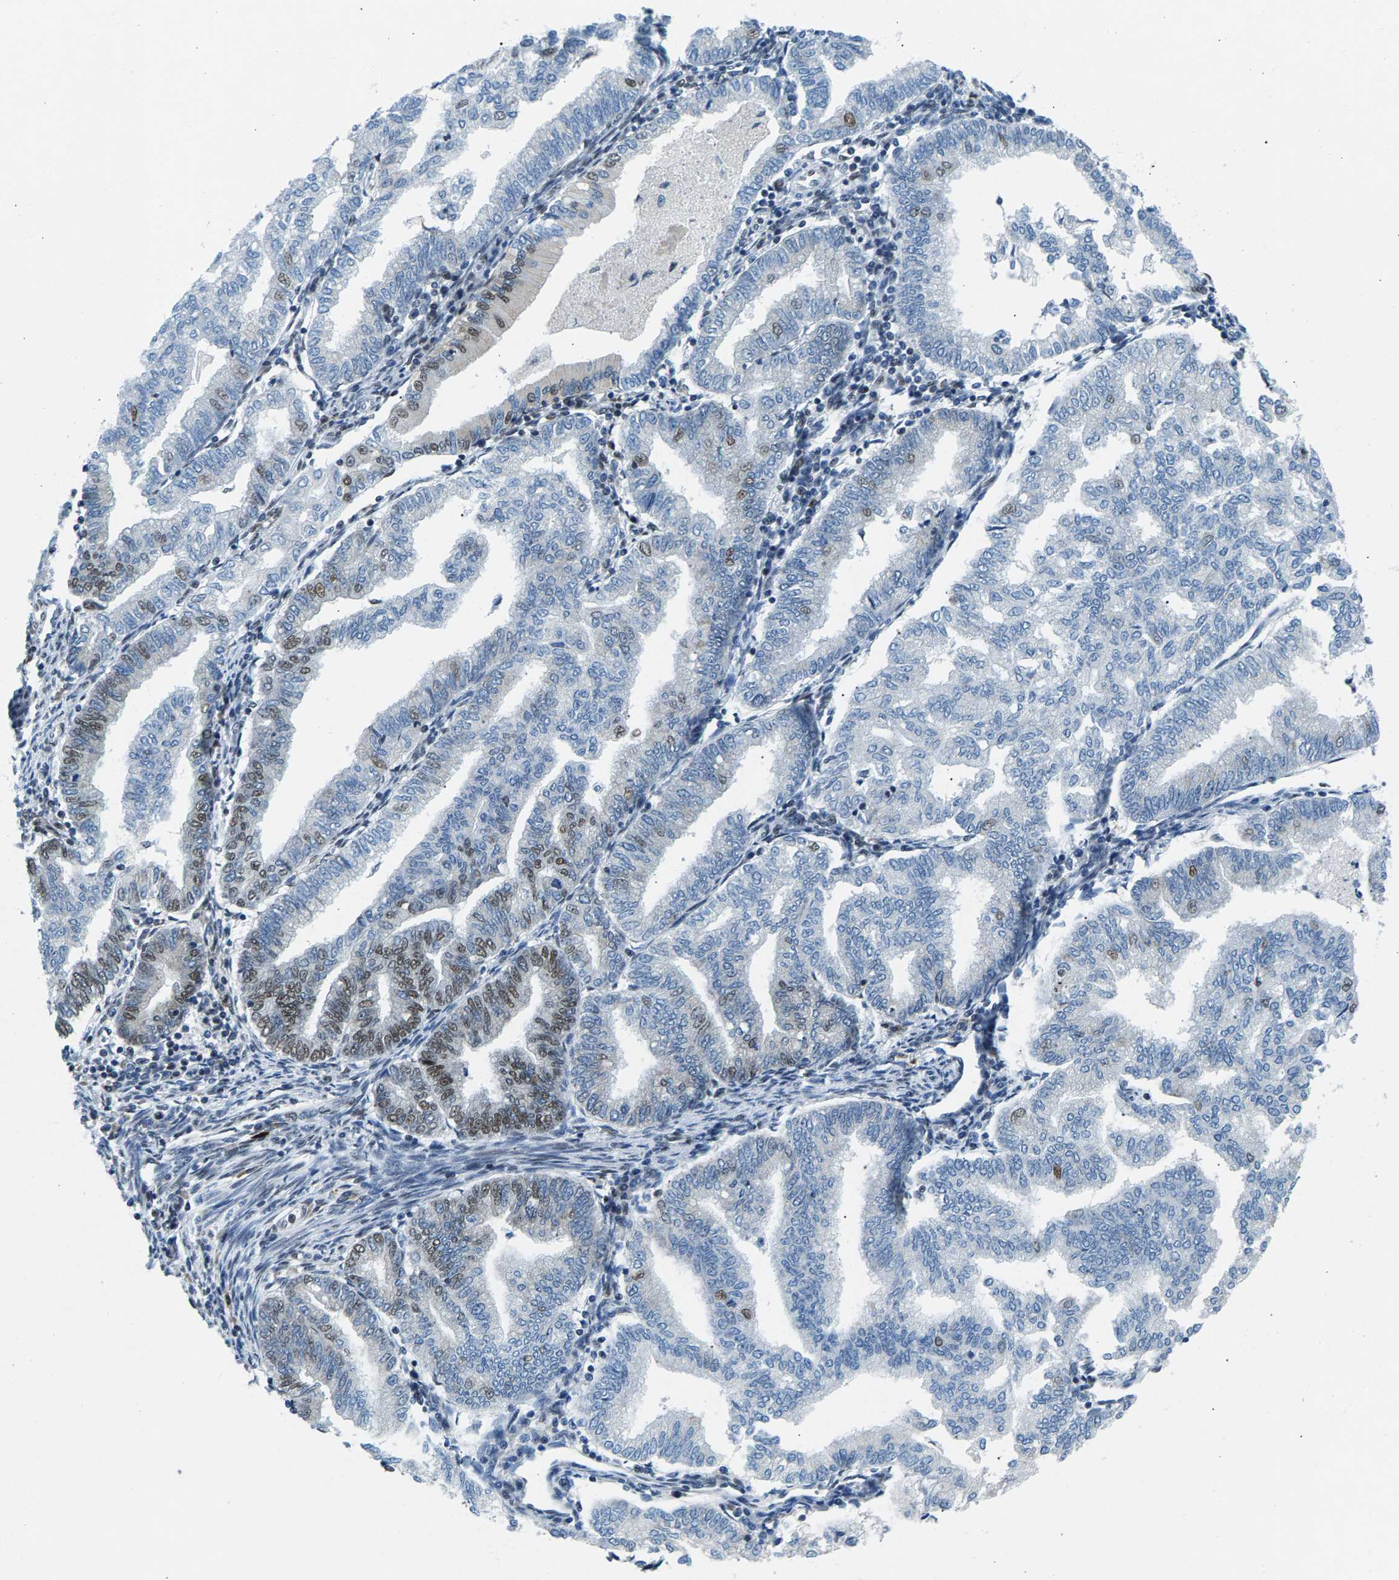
{"staining": {"intensity": "weak", "quantity": "25%-75%", "location": "nuclear"}, "tissue": "endometrial cancer", "cell_type": "Tumor cells", "image_type": "cancer", "snomed": [{"axis": "morphology", "description": "Polyp, NOS"}, {"axis": "morphology", "description": "Adenocarcinoma, NOS"}, {"axis": "morphology", "description": "Adenoma, NOS"}, {"axis": "topography", "description": "Endometrium"}], "caption": "Weak nuclear positivity is identified in approximately 25%-75% of tumor cells in adenoma (endometrial).", "gene": "ATF2", "patient": {"sex": "female", "age": 79}}